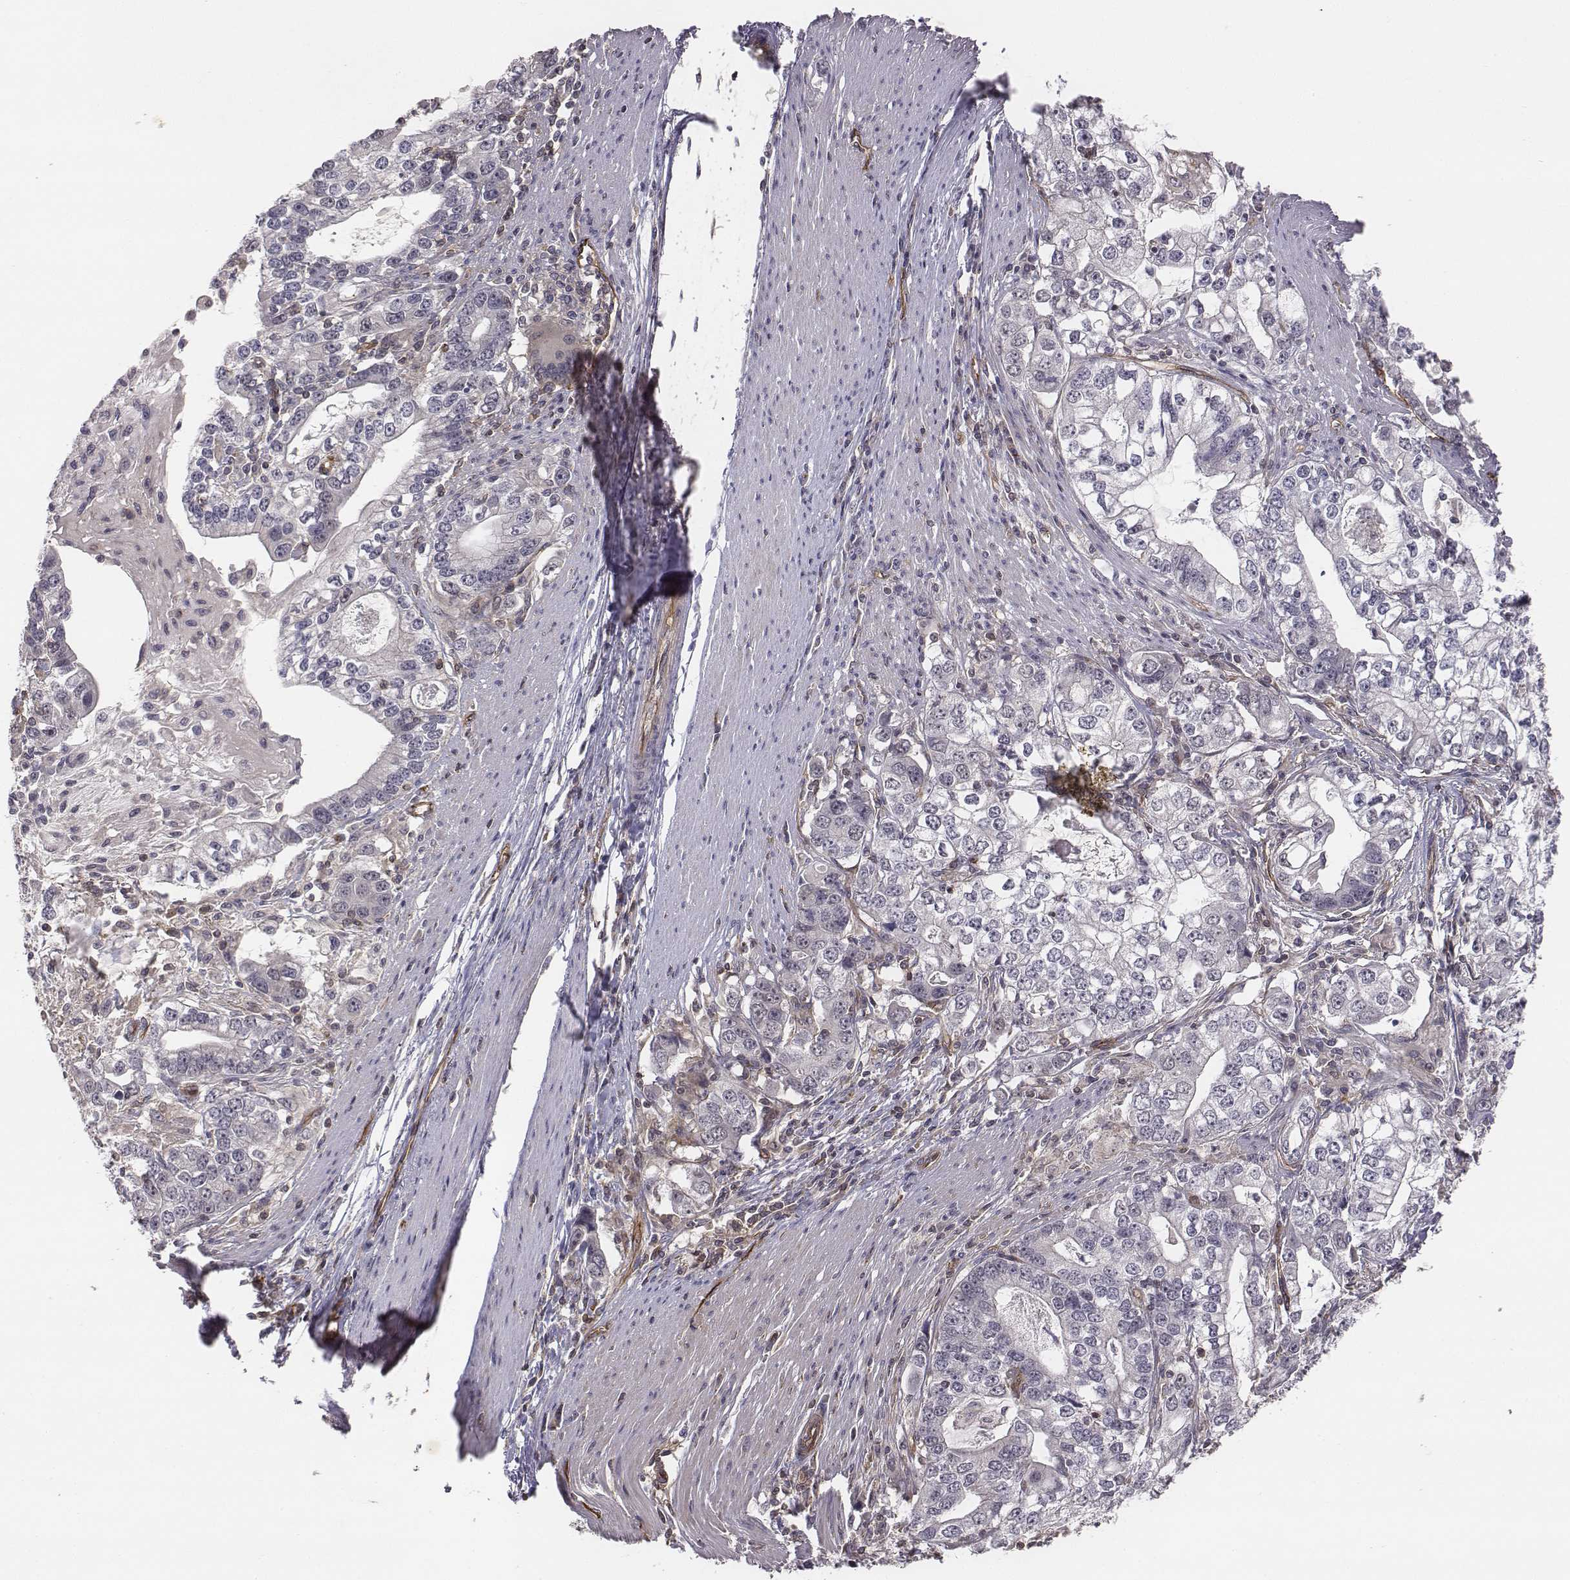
{"staining": {"intensity": "negative", "quantity": "none", "location": "none"}, "tissue": "stomach cancer", "cell_type": "Tumor cells", "image_type": "cancer", "snomed": [{"axis": "morphology", "description": "Adenocarcinoma, NOS"}, {"axis": "topography", "description": "Stomach, lower"}], "caption": "Immunohistochemical staining of human stomach cancer exhibits no significant expression in tumor cells.", "gene": "PTPRG", "patient": {"sex": "female", "age": 72}}